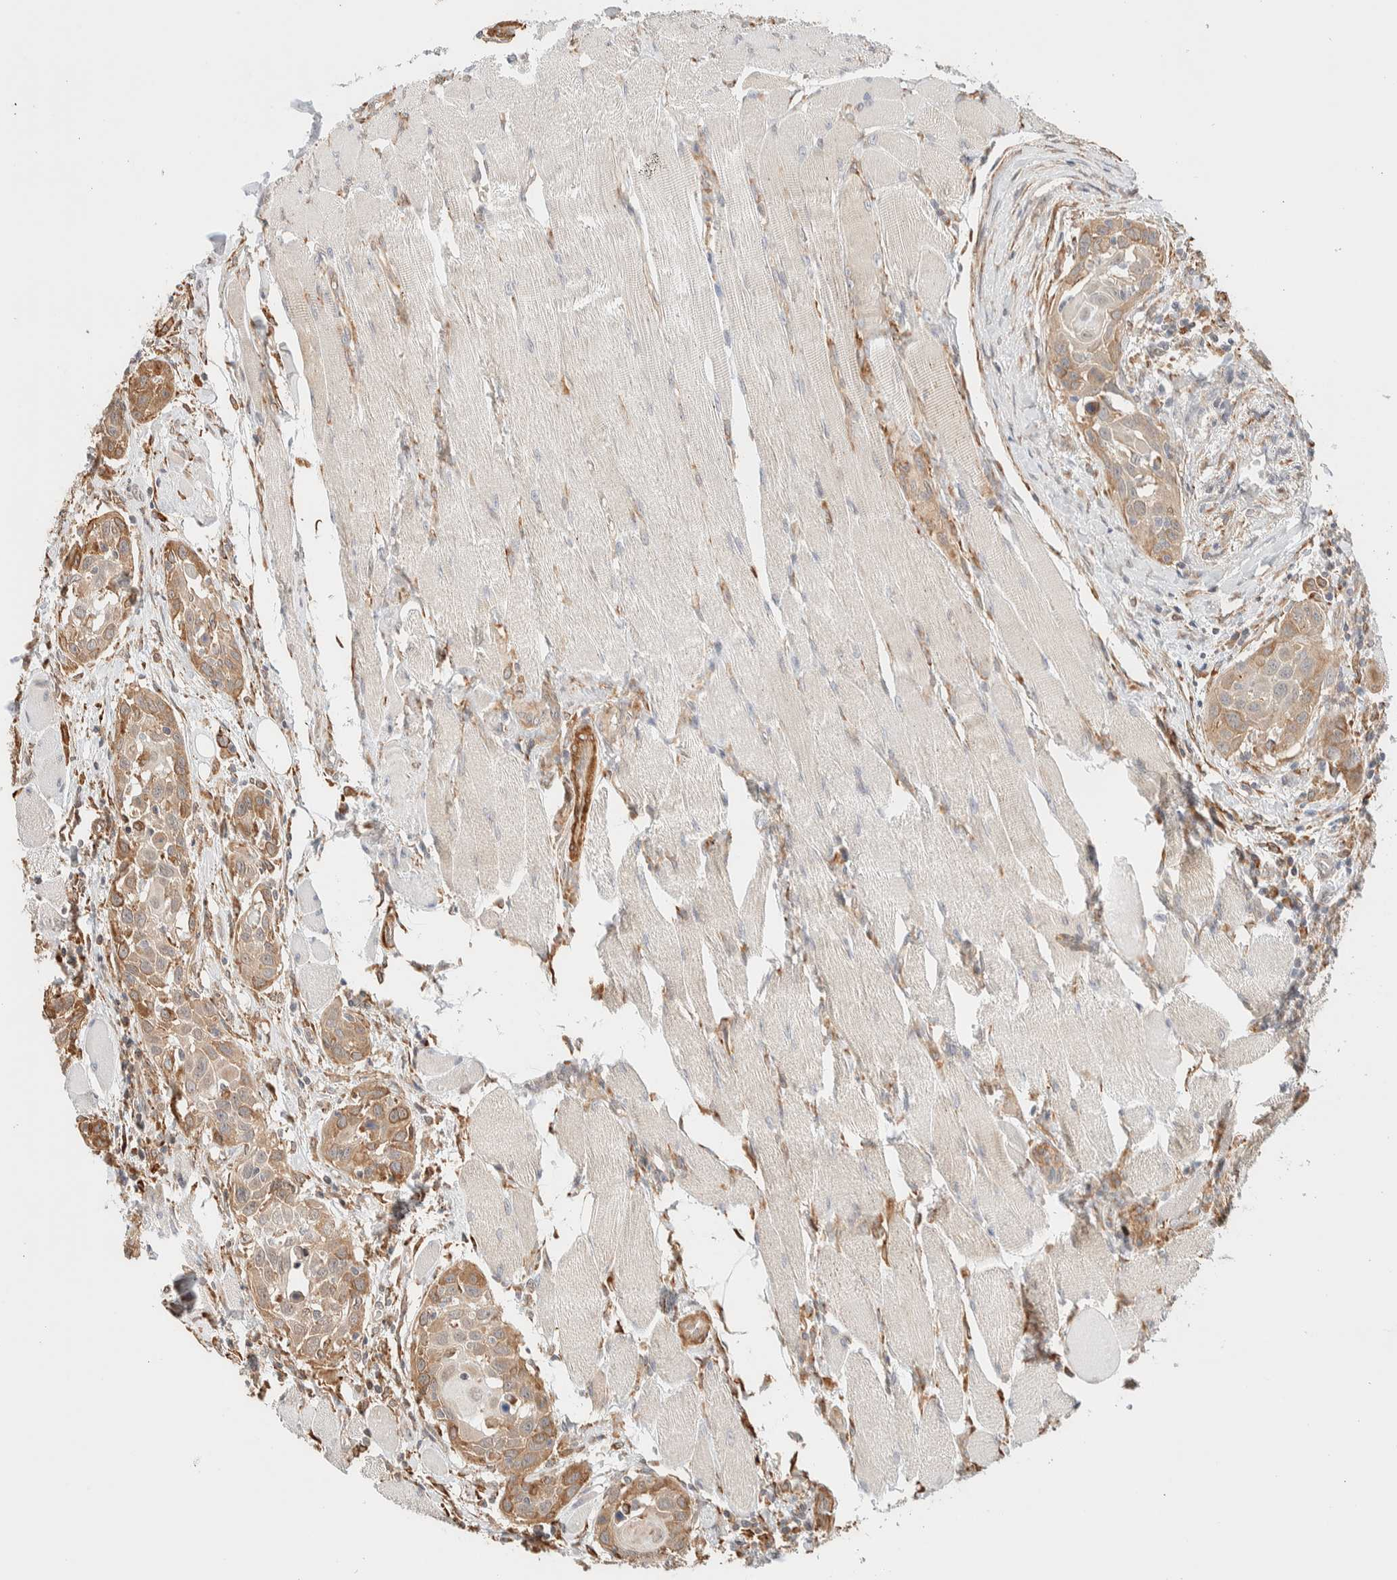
{"staining": {"intensity": "moderate", "quantity": ">75%", "location": "cytoplasmic/membranous"}, "tissue": "head and neck cancer", "cell_type": "Tumor cells", "image_type": "cancer", "snomed": [{"axis": "morphology", "description": "Squamous cell carcinoma, NOS"}, {"axis": "topography", "description": "Oral tissue"}, {"axis": "topography", "description": "Head-Neck"}], "caption": "The image displays a brown stain indicating the presence of a protein in the cytoplasmic/membranous of tumor cells in head and neck cancer.", "gene": "INTS1", "patient": {"sex": "female", "age": 50}}